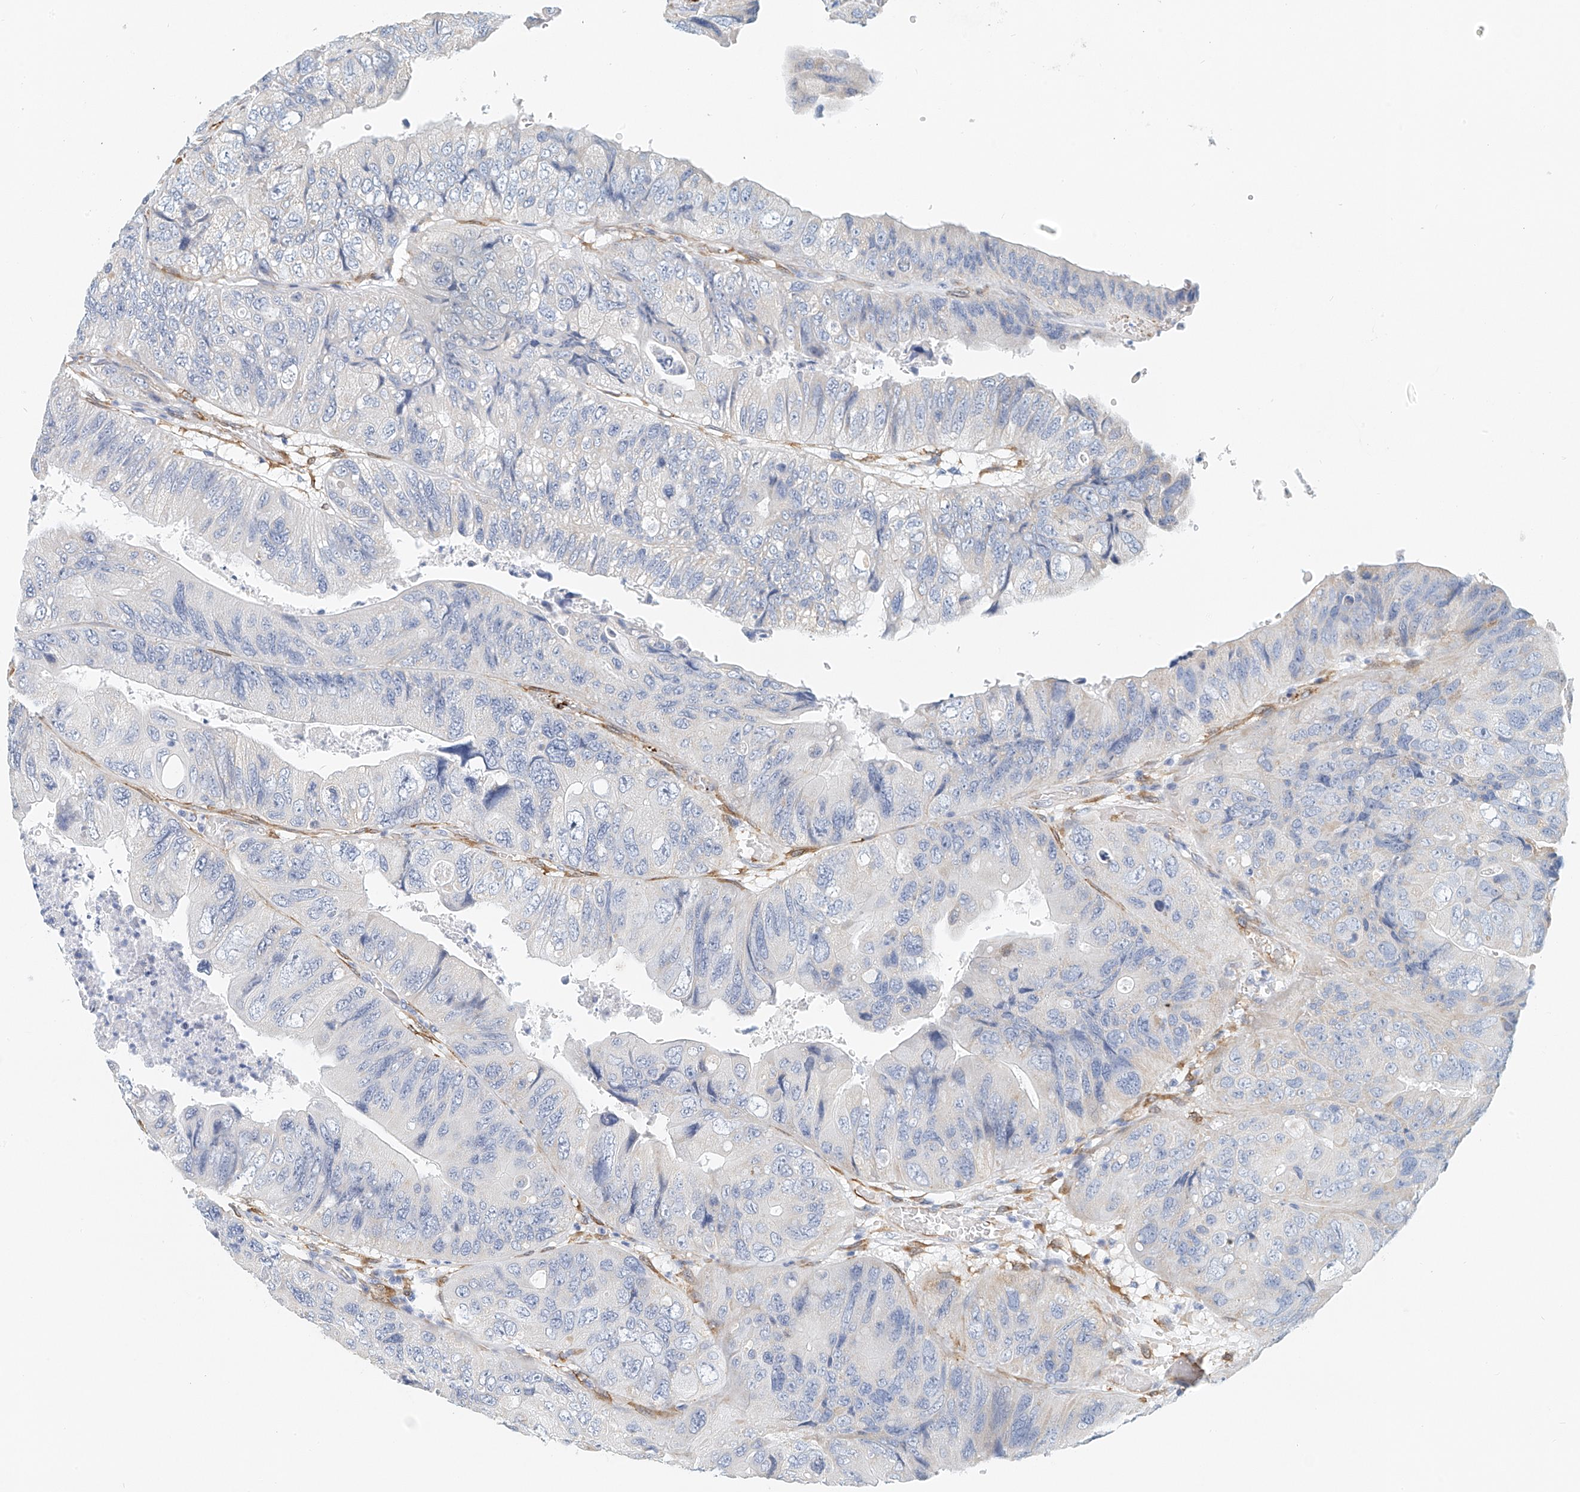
{"staining": {"intensity": "negative", "quantity": "none", "location": "none"}, "tissue": "colorectal cancer", "cell_type": "Tumor cells", "image_type": "cancer", "snomed": [{"axis": "morphology", "description": "Adenocarcinoma, NOS"}, {"axis": "topography", "description": "Rectum"}], "caption": "High power microscopy image of an immunohistochemistry (IHC) micrograph of adenocarcinoma (colorectal), revealing no significant expression in tumor cells.", "gene": "ARHGAP28", "patient": {"sex": "male", "age": 63}}